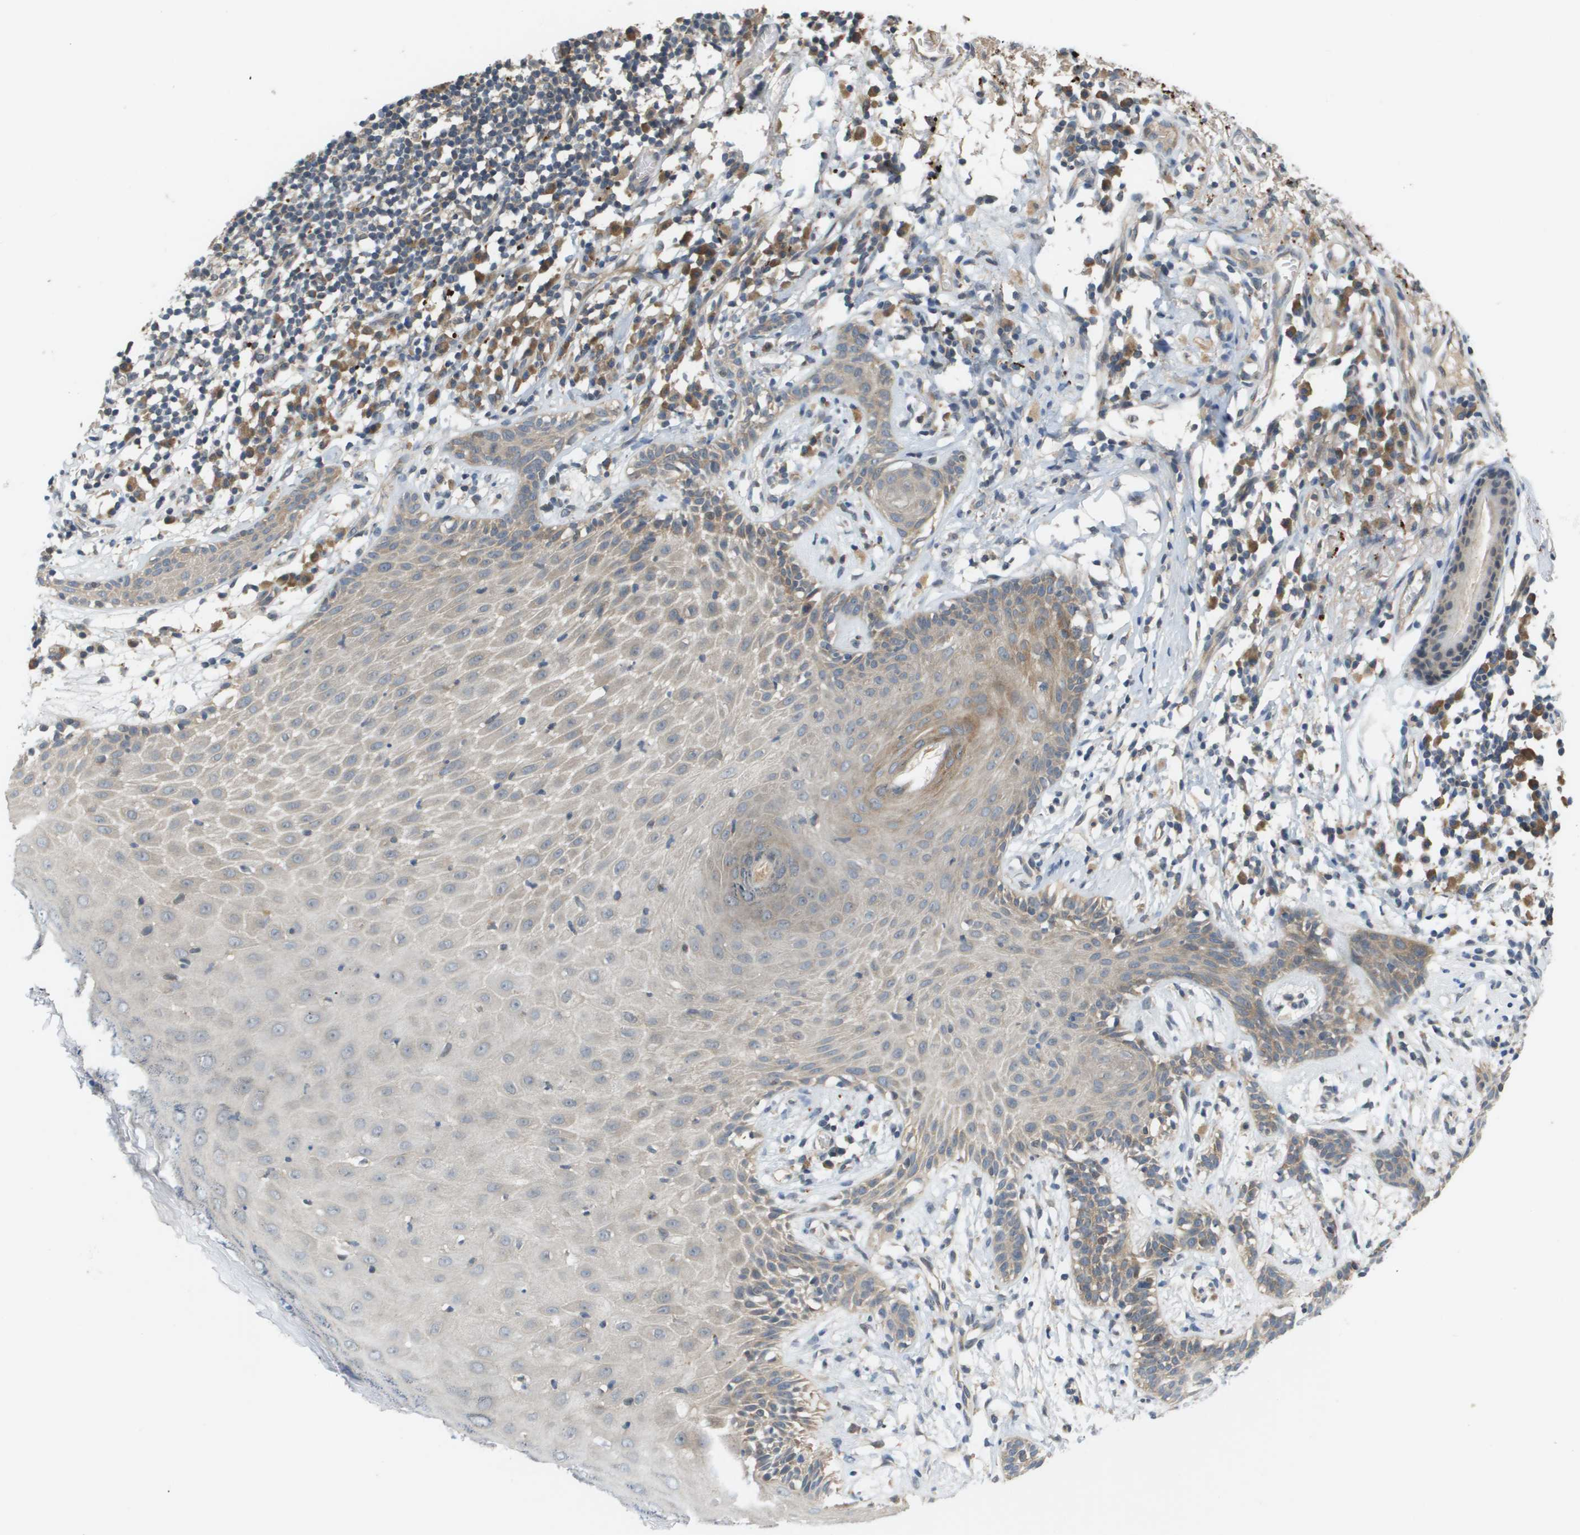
{"staining": {"intensity": "weak", "quantity": "25%-75%", "location": "cytoplasmic/membranous"}, "tissue": "skin cancer", "cell_type": "Tumor cells", "image_type": "cancer", "snomed": [{"axis": "morphology", "description": "Basal cell carcinoma"}, {"axis": "topography", "description": "Skin"}], "caption": "Protein expression analysis of human skin cancer (basal cell carcinoma) reveals weak cytoplasmic/membranous expression in about 25%-75% of tumor cells.", "gene": "SLC25A20", "patient": {"sex": "male", "age": 85}}